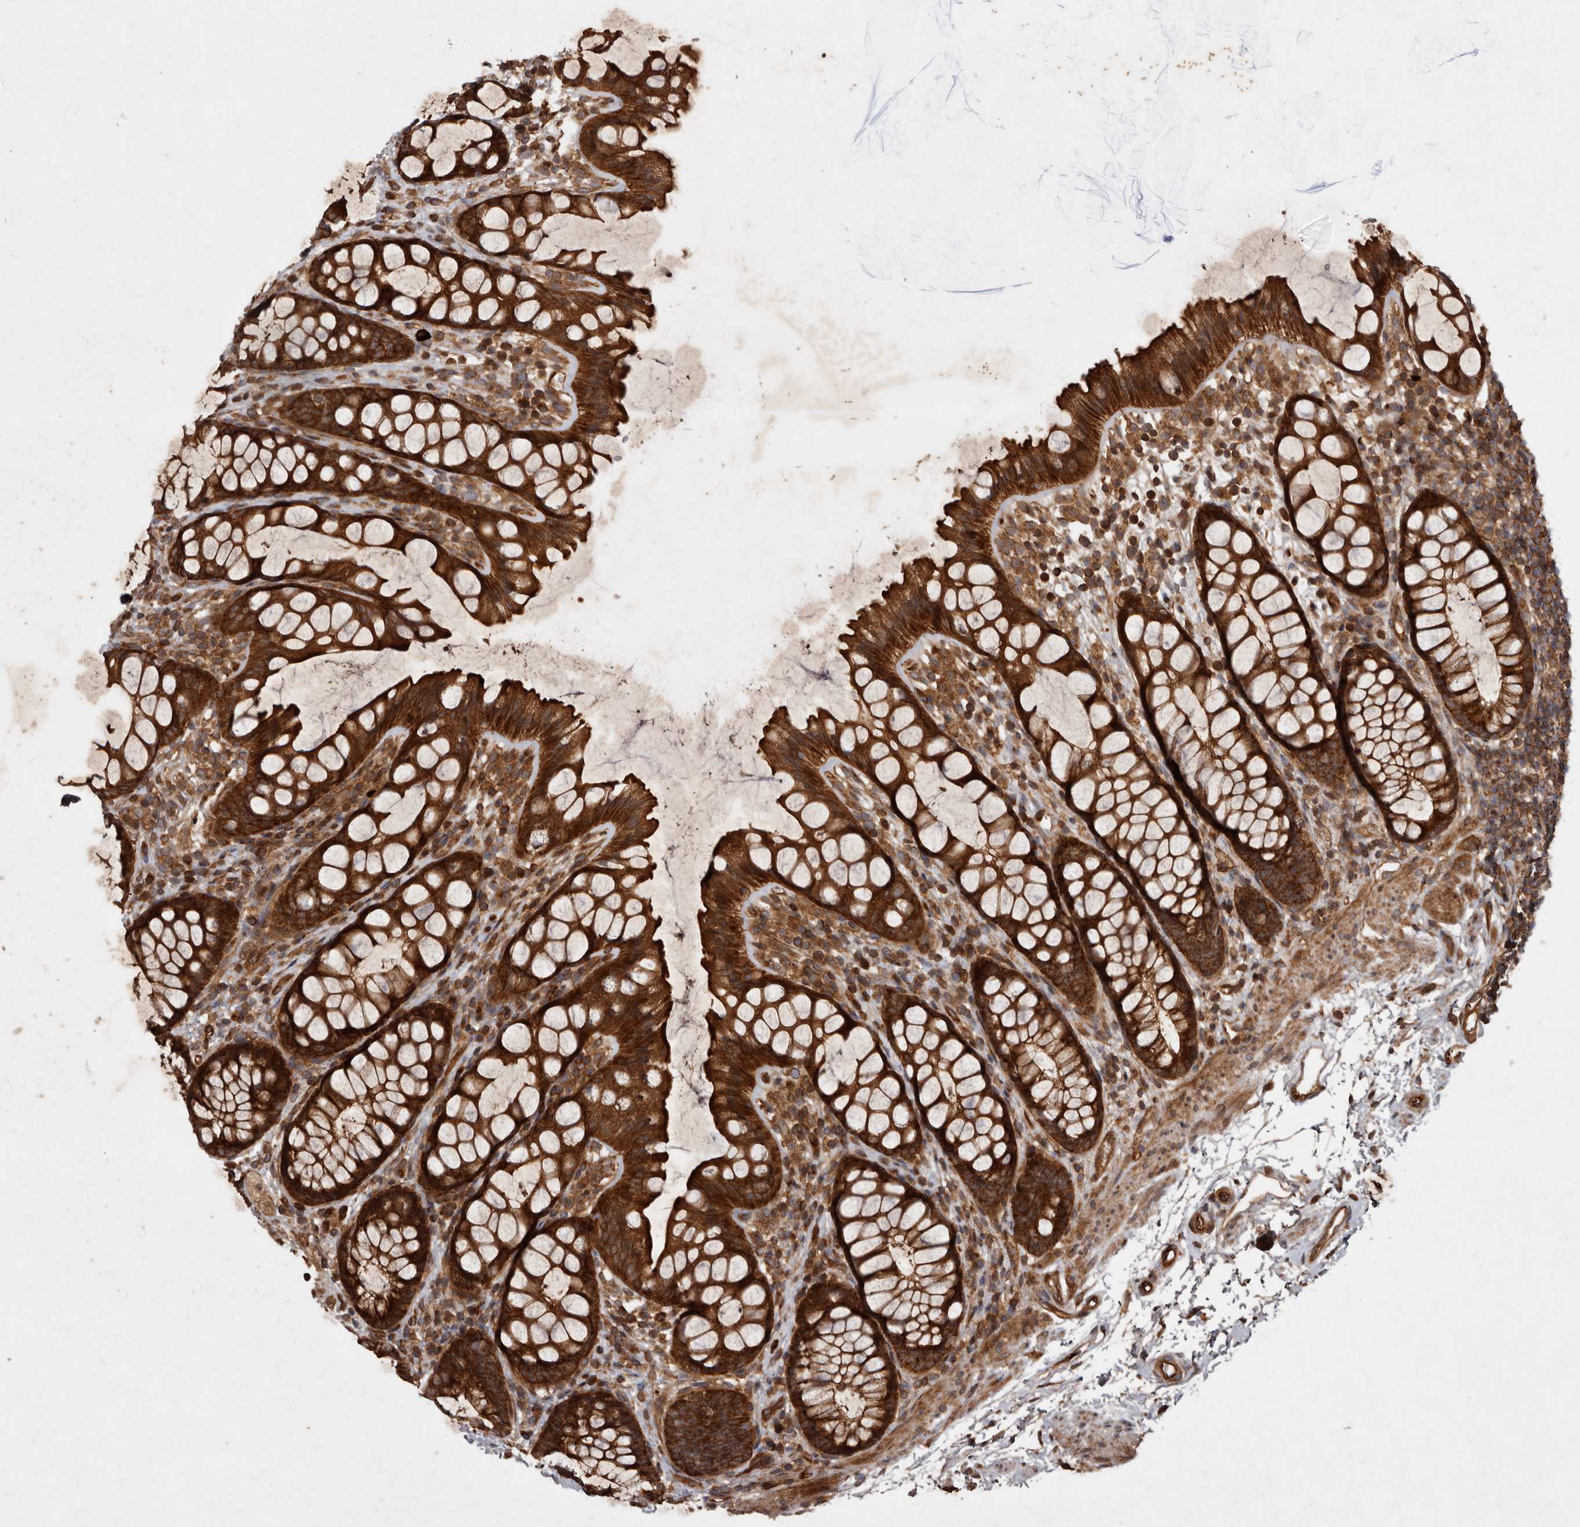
{"staining": {"intensity": "strong", "quantity": ">75%", "location": "cytoplasmic/membranous"}, "tissue": "rectum", "cell_type": "Glandular cells", "image_type": "normal", "snomed": [{"axis": "morphology", "description": "Normal tissue, NOS"}, {"axis": "topography", "description": "Rectum"}], "caption": "This micrograph exhibits IHC staining of benign human rectum, with high strong cytoplasmic/membranous staining in about >75% of glandular cells.", "gene": "STK36", "patient": {"sex": "female", "age": 65}}